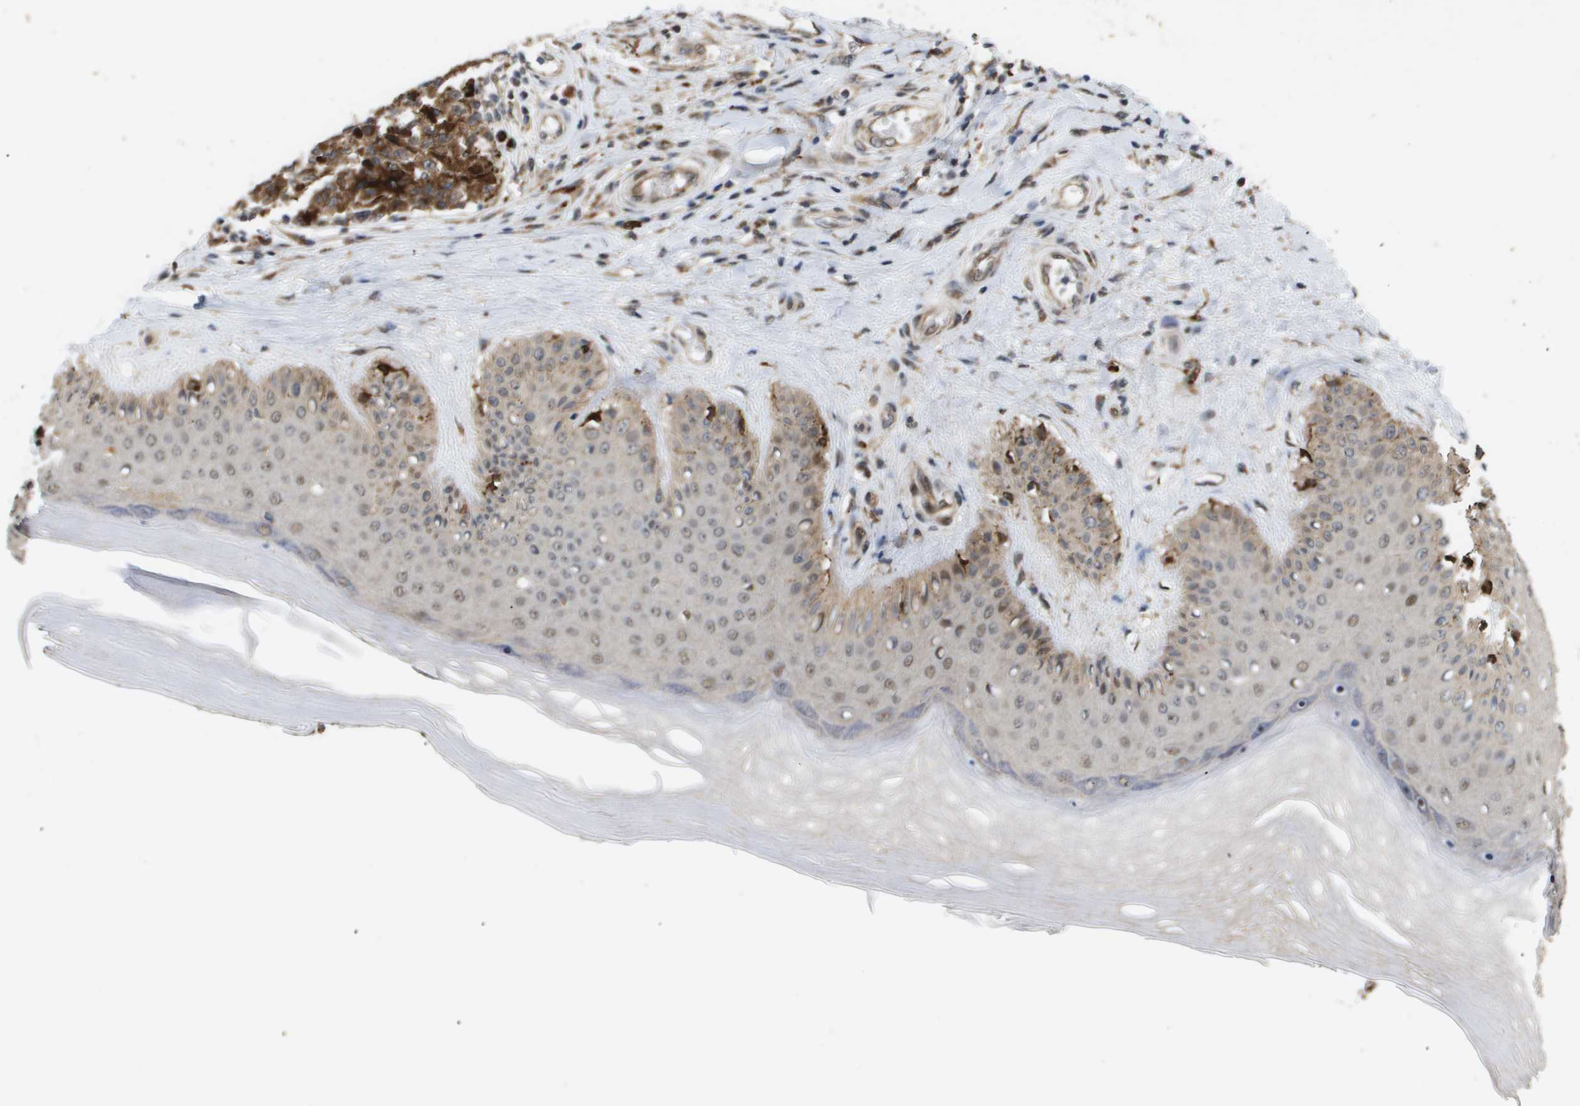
{"staining": {"intensity": "moderate", "quantity": ">75%", "location": "cytoplasmic/membranous"}, "tissue": "melanoma", "cell_type": "Tumor cells", "image_type": "cancer", "snomed": [{"axis": "morphology", "description": "Malignant melanoma, NOS"}, {"axis": "topography", "description": "Skin"}], "caption": "Immunohistochemistry (IHC) staining of melanoma, which demonstrates medium levels of moderate cytoplasmic/membranous staining in about >75% of tumor cells indicating moderate cytoplasmic/membranous protein expression. The staining was performed using DAB (3,3'-diaminobenzidine) (brown) for protein detection and nuclei were counterstained in hematoxylin (blue).", "gene": "PDGFB", "patient": {"sex": "female", "age": 64}}